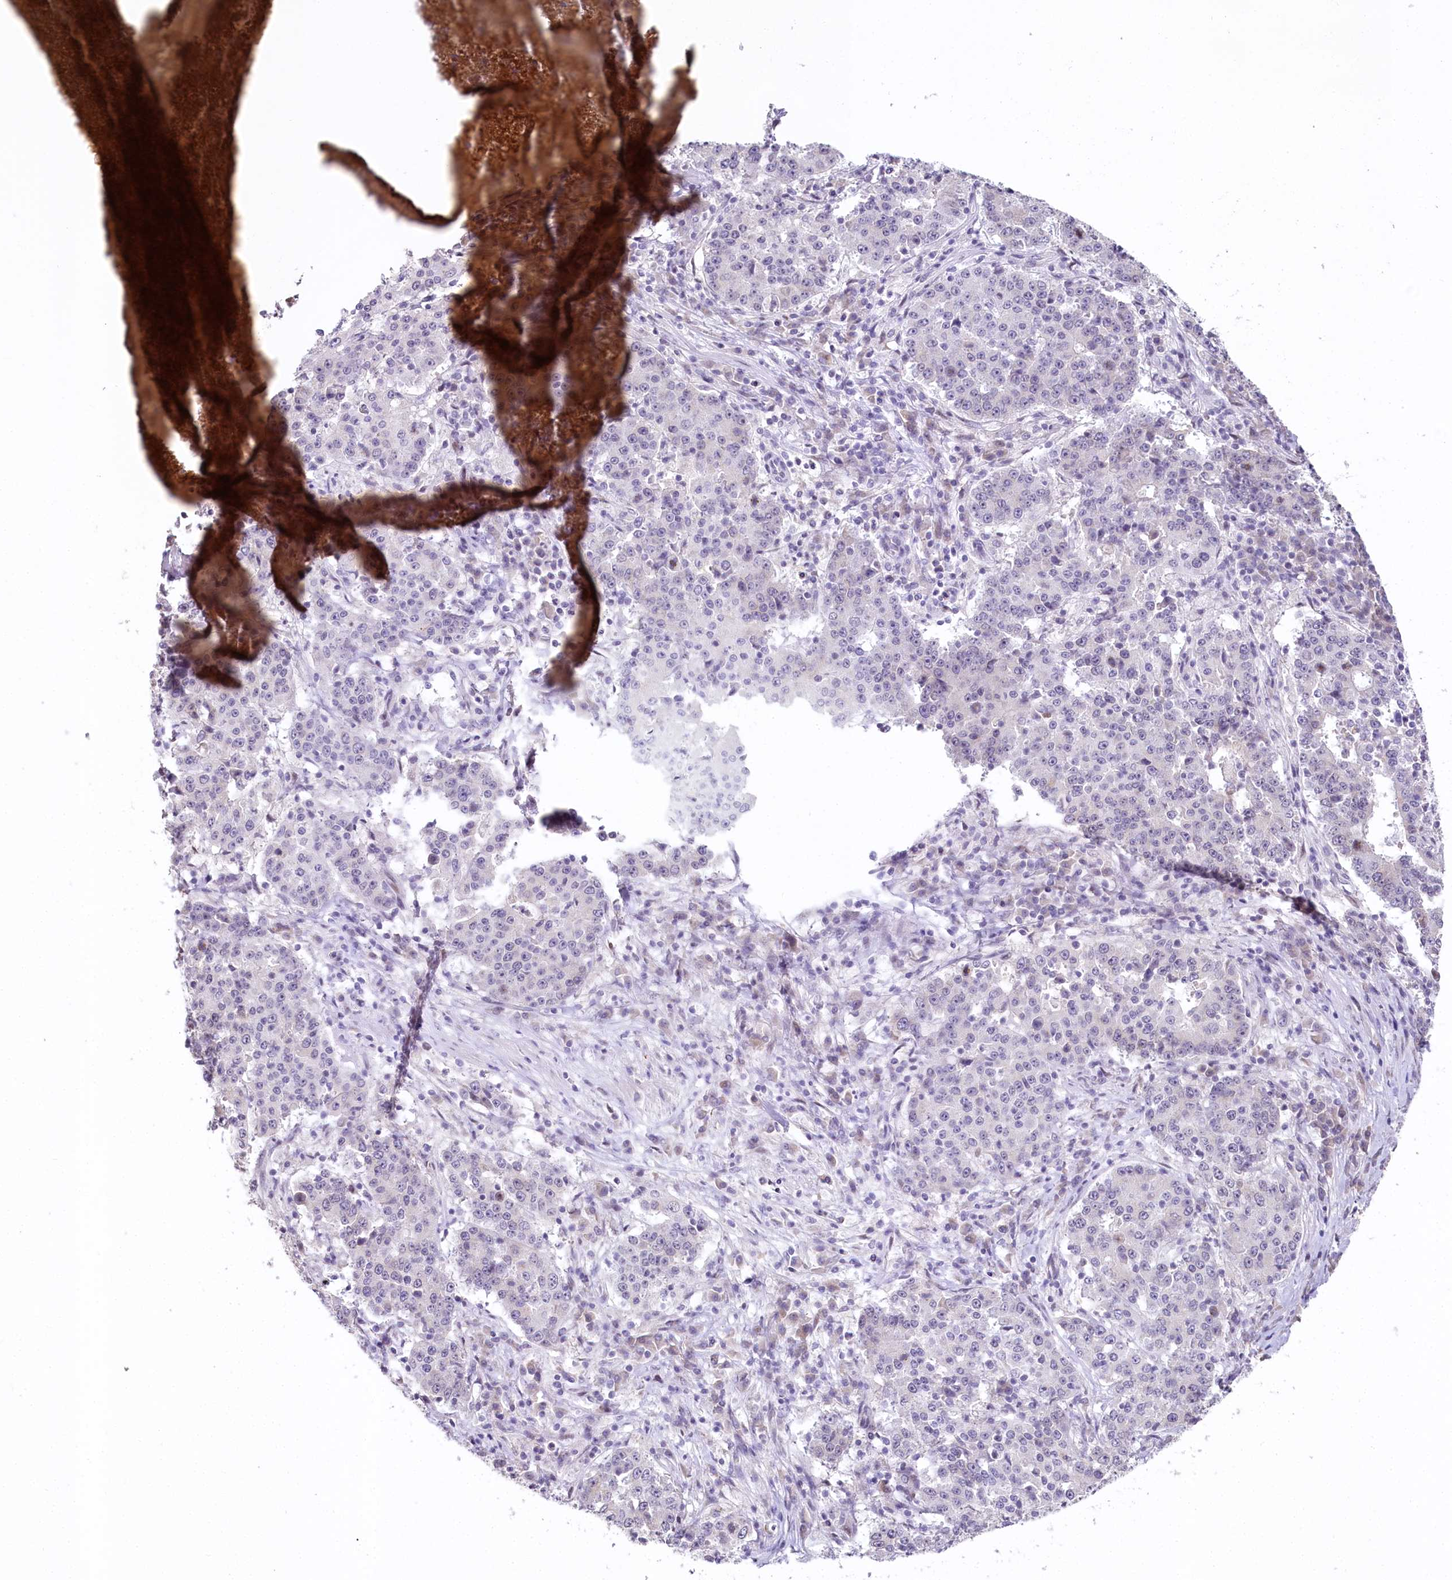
{"staining": {"intensity": "negative", "quantity": "none", "location": "none"}, "tissue": "stomach cancer", "cell_type": "Tumor cells", "image_type": "cancer", "snomed": [{"axis": "morphology", "description": "Adenocarcinoma, NOS"}, {"axis": "topography", "description": "Stomach"}], "caption": "This is an IHC image of human stomach cancer. There is no staining in tumor cells.", "gene": "HPD", "patient": {"sex": "male", "age": 59}}